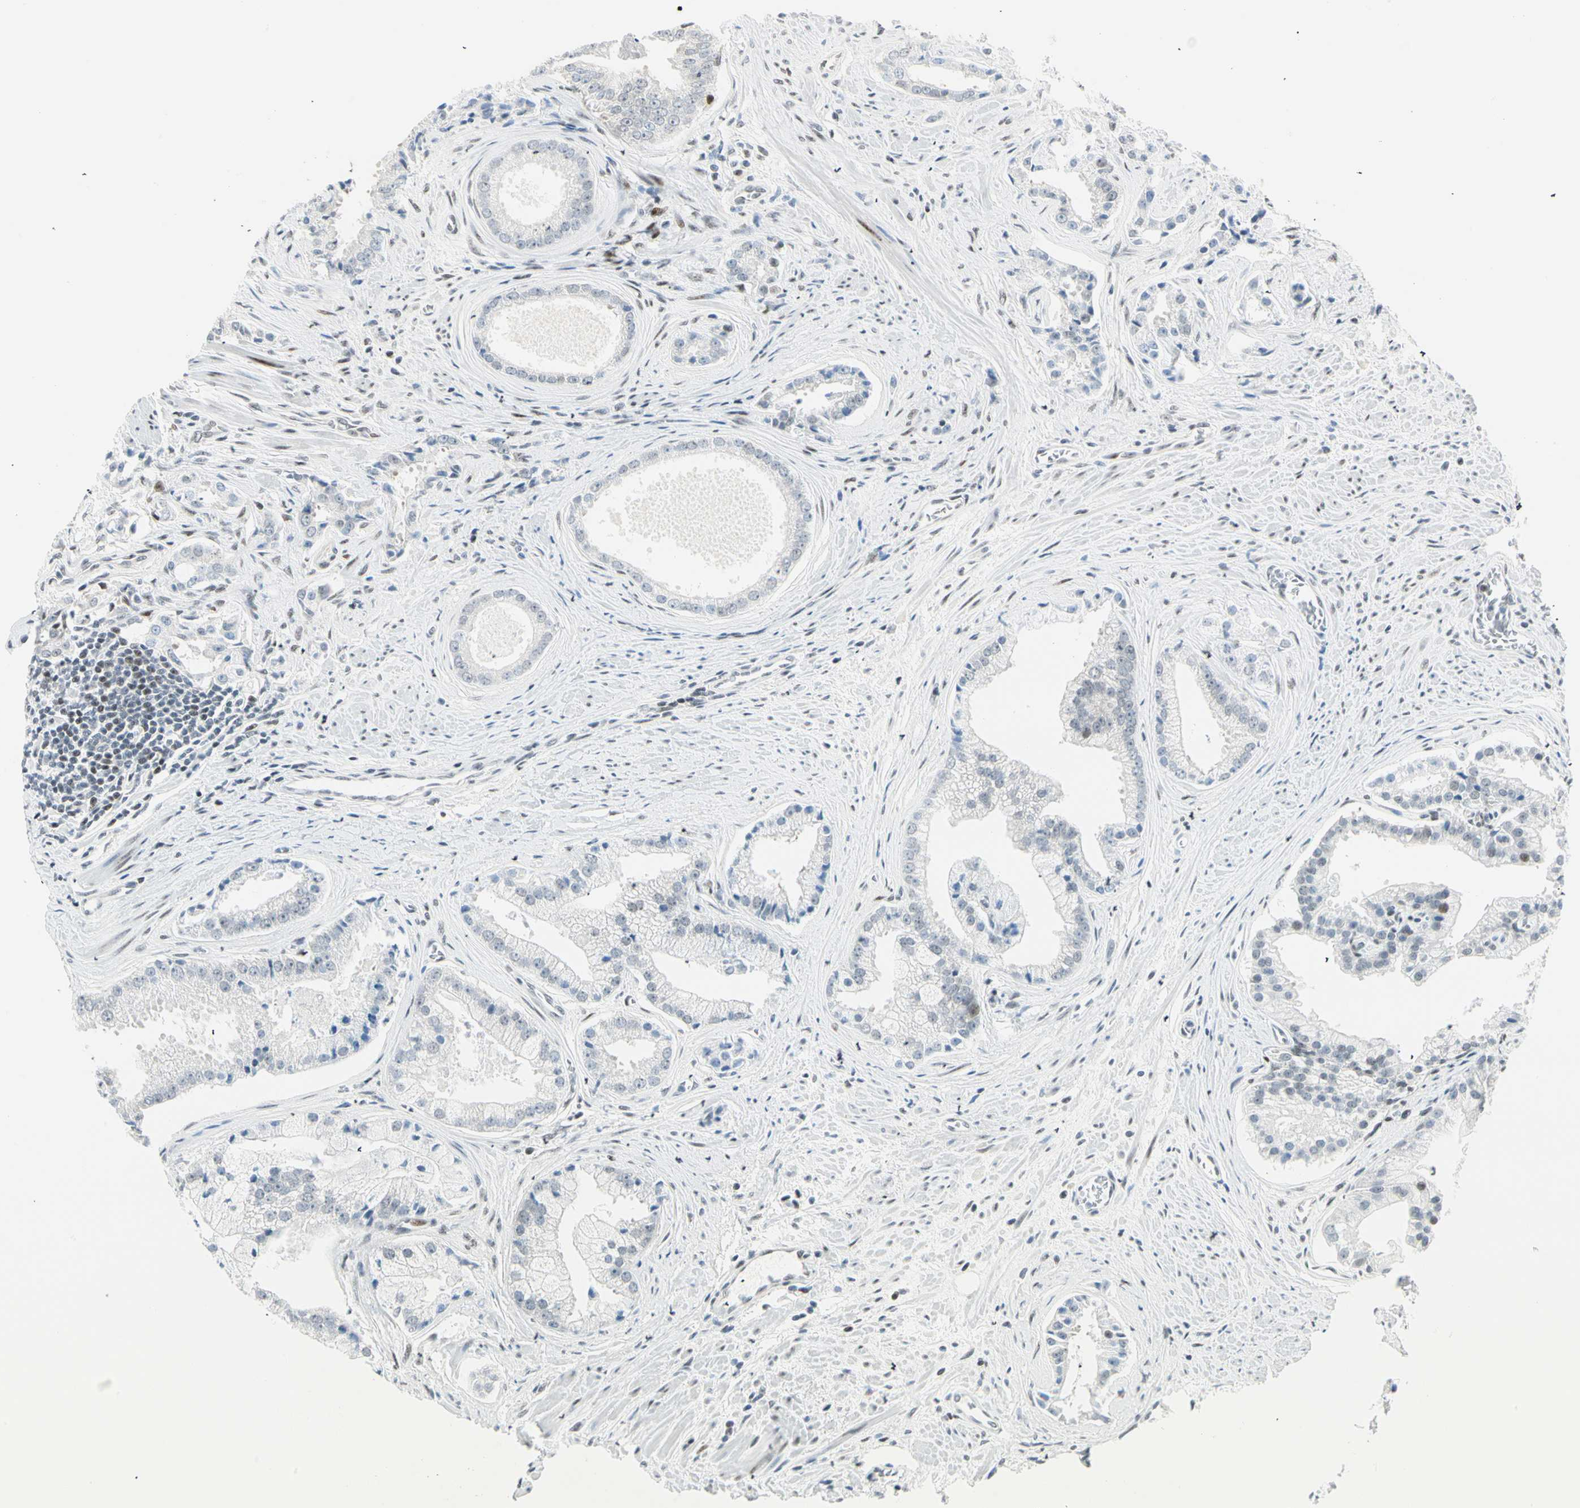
{"staining": {"intensity": "weak", "quantity": "<25%", "location": "nuclear"}, "tissue": "prostate cancer", "cell_type": "Tumor cells", "image_type": "cancer", "snomed": [{"axis": "morphology", "description": "Adenocarcinoma, High grade"}, {"axis": "topography", "description": "Prostate"}], "caption": "Tumor cells are negative for brown protein staining in prostate high-grade adenocarcinoma.", "gene": "PKNOX1", "patient": {"sex": "male", "age": 67}}